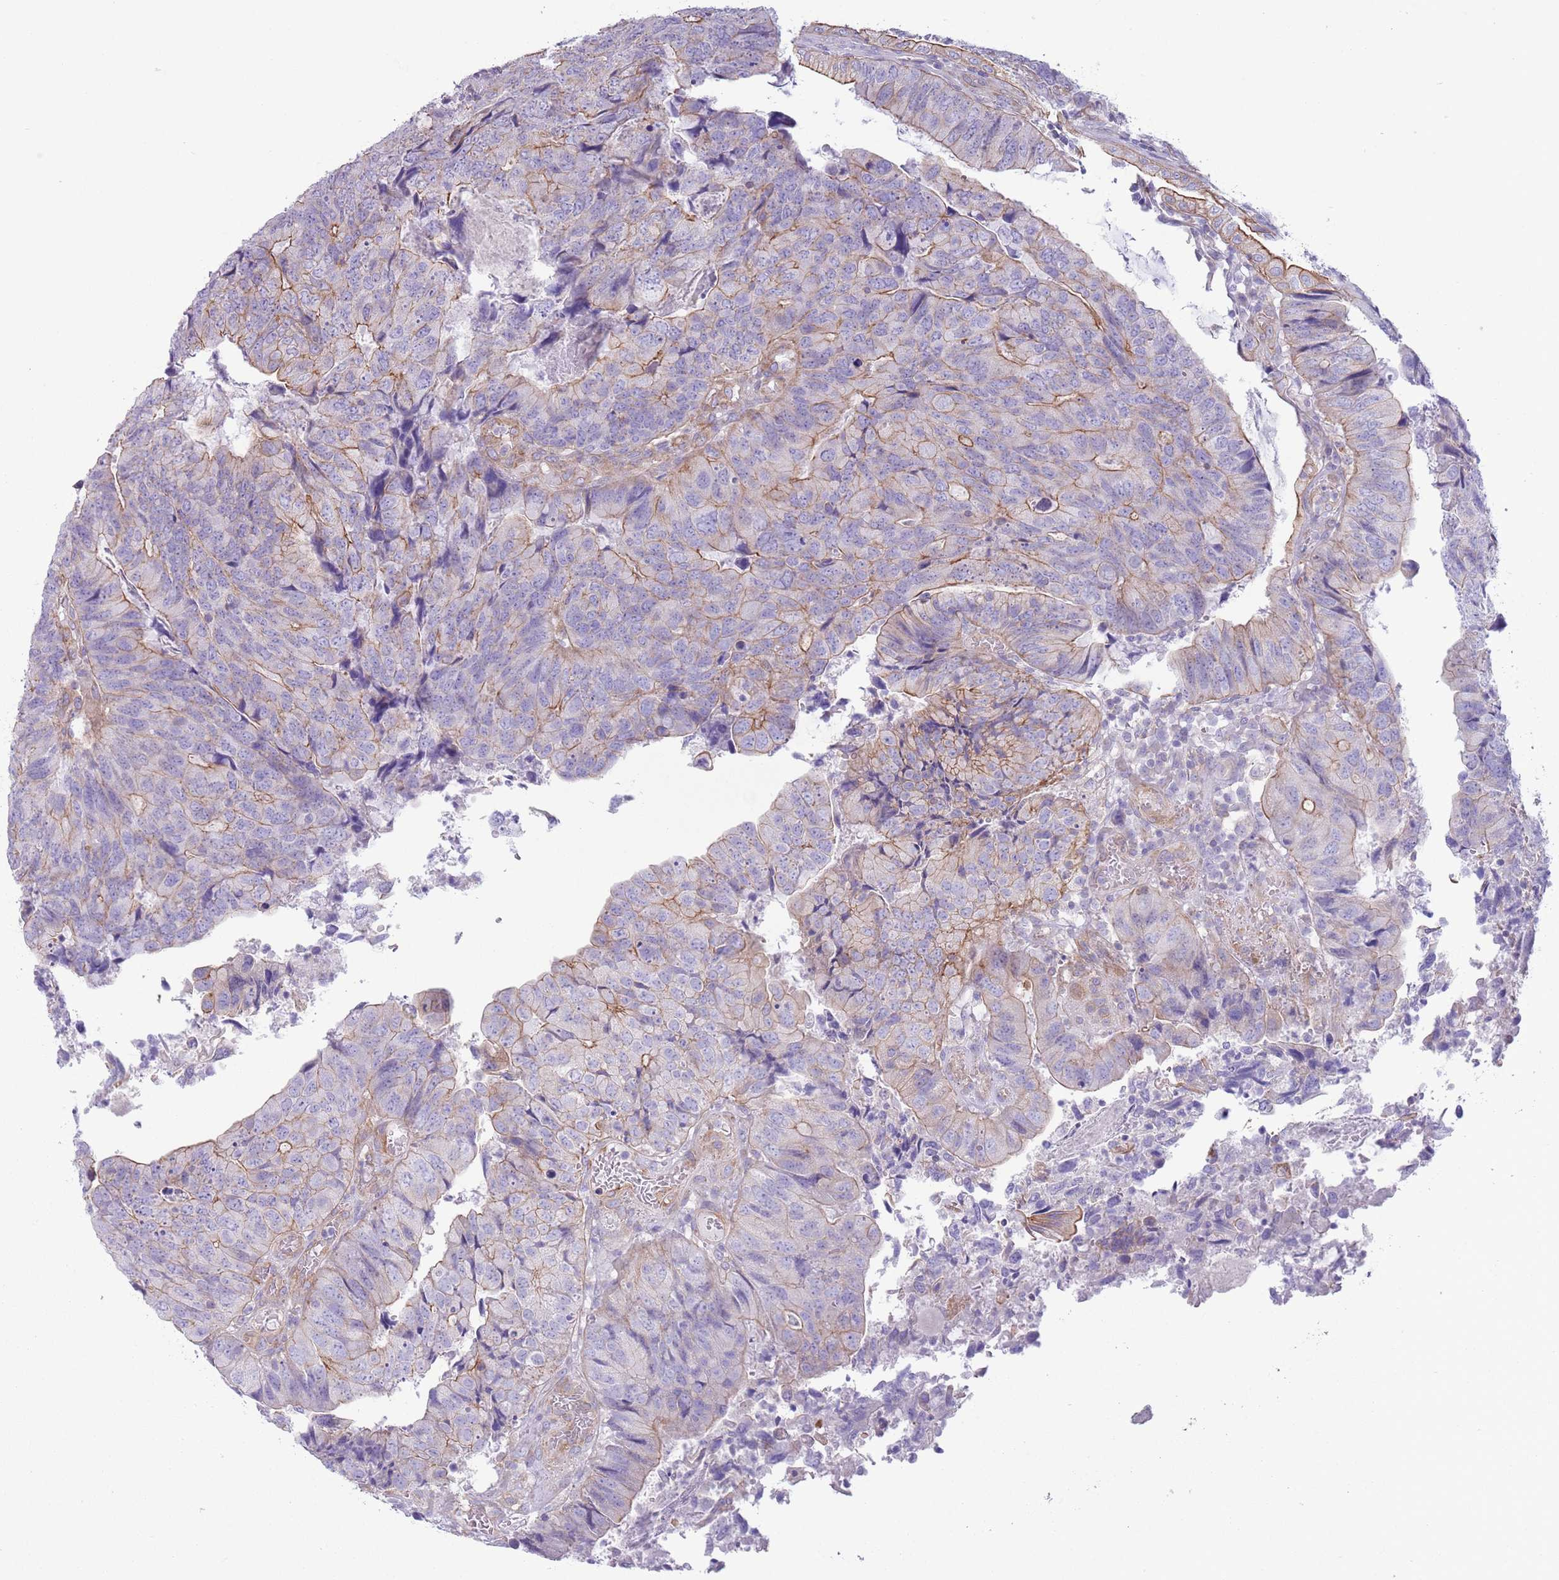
{"staining": {"intensity": "moderate", "quantity": "<25%", "location": "cytoplasmic/membranous"}, "tissue": "colorectal cancer", "cell_type": "Tumor cells", "image_type": "cancer", "snomed": [{"axis": "morphology", "description": "Adenocarcinoma, NOS"}, {"axis": "topography", "description": "Colon"}], "caption": "Protein staining shows moderate cytoplasmic/membranous staining in about <25% of tumor cells in adenocarcinoma (colorectal).", "gene": "RBP3", "patient": {"sex": "female", "age": 67}}